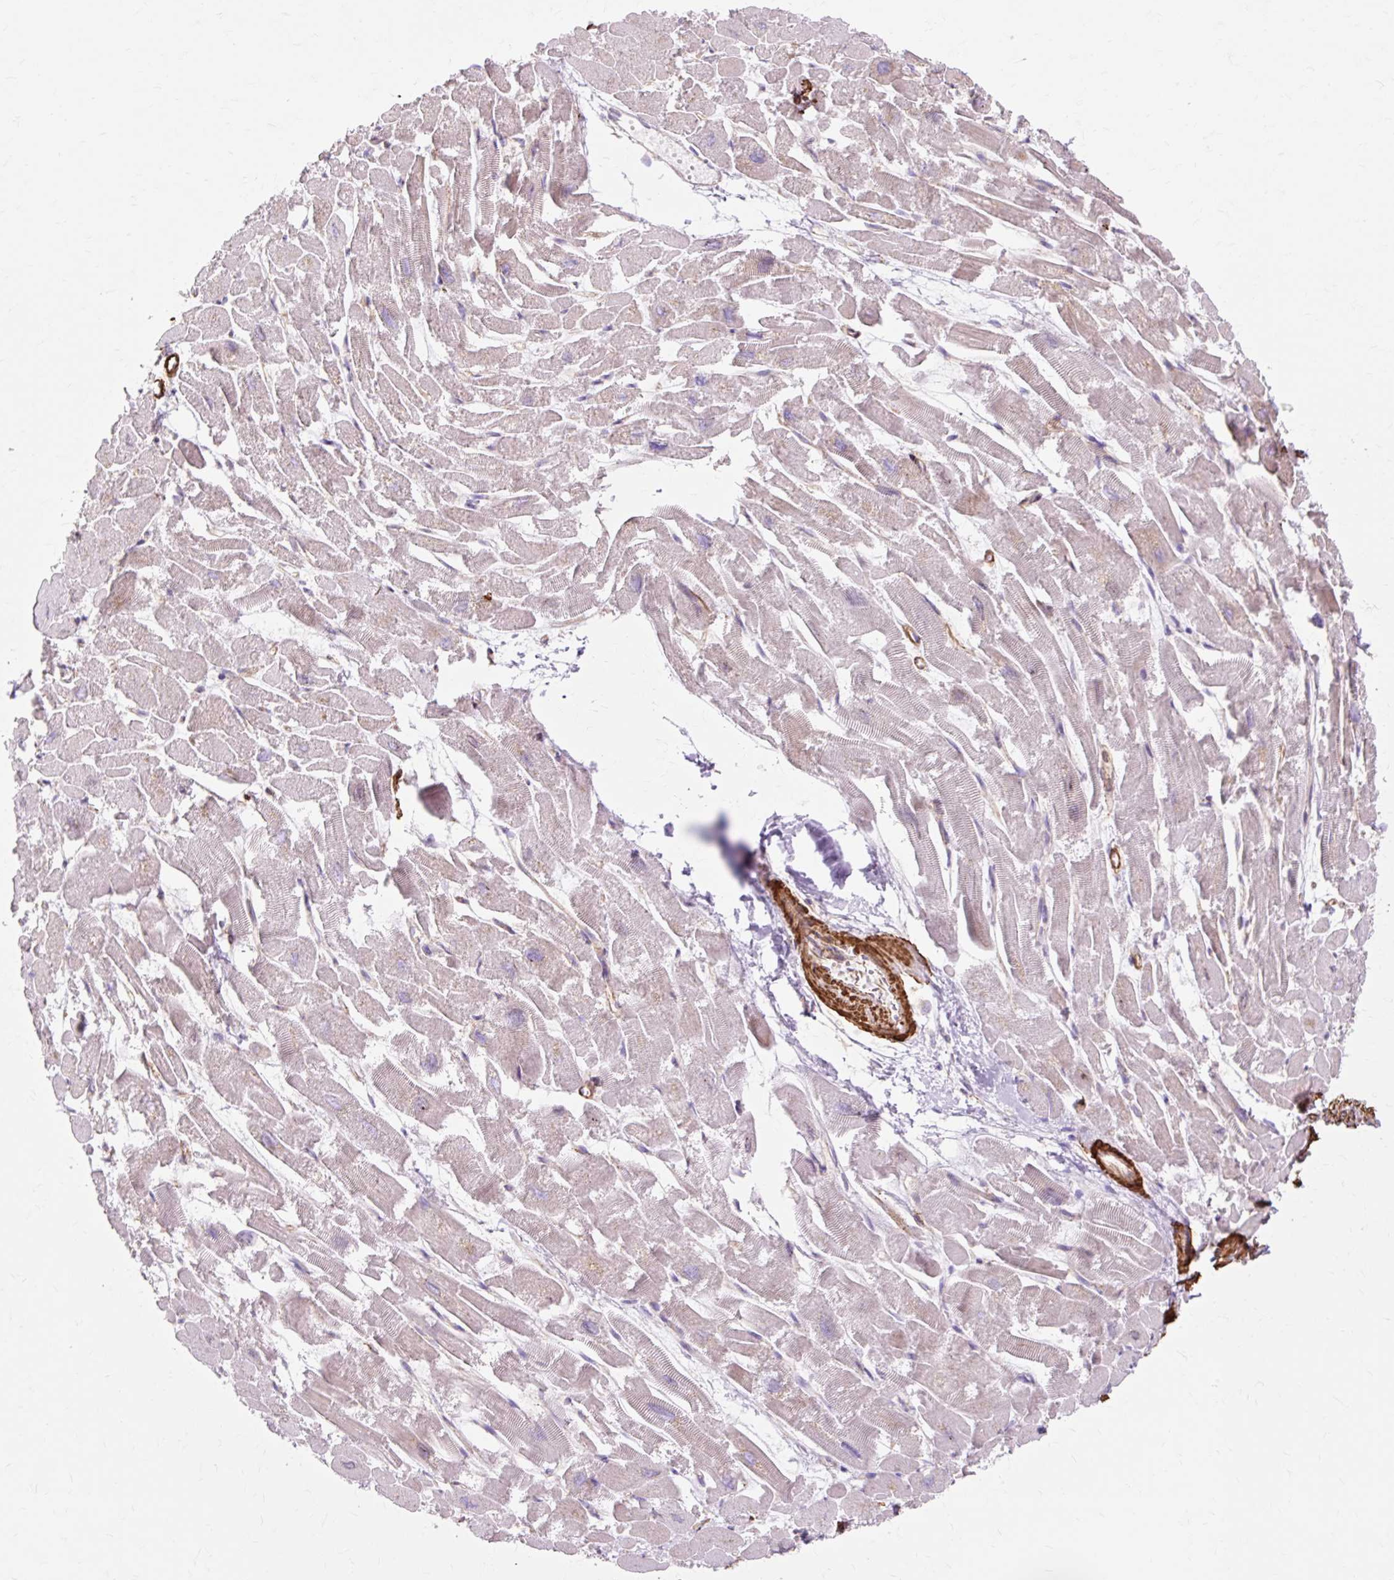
{"staining": {"intensity": "negative", "quantity": "none", "location": "none"}, "tissue": "heart muscle", "cell_type": "Cardiomyocytes", "image_type": "normal", "snomed": [{"axis": "morphology", "description": "Normal tissue, NOS"}, {"axis": "topography", "description": "Heart"}], "caption": "A high-resolution histopathology image shows IHC staining of benign heart muscle, which demonstrates no significant positivity in cardiomyocytes.", "gene": "TBC1D2B", "patient": {"sex": "male", "age": 54}}